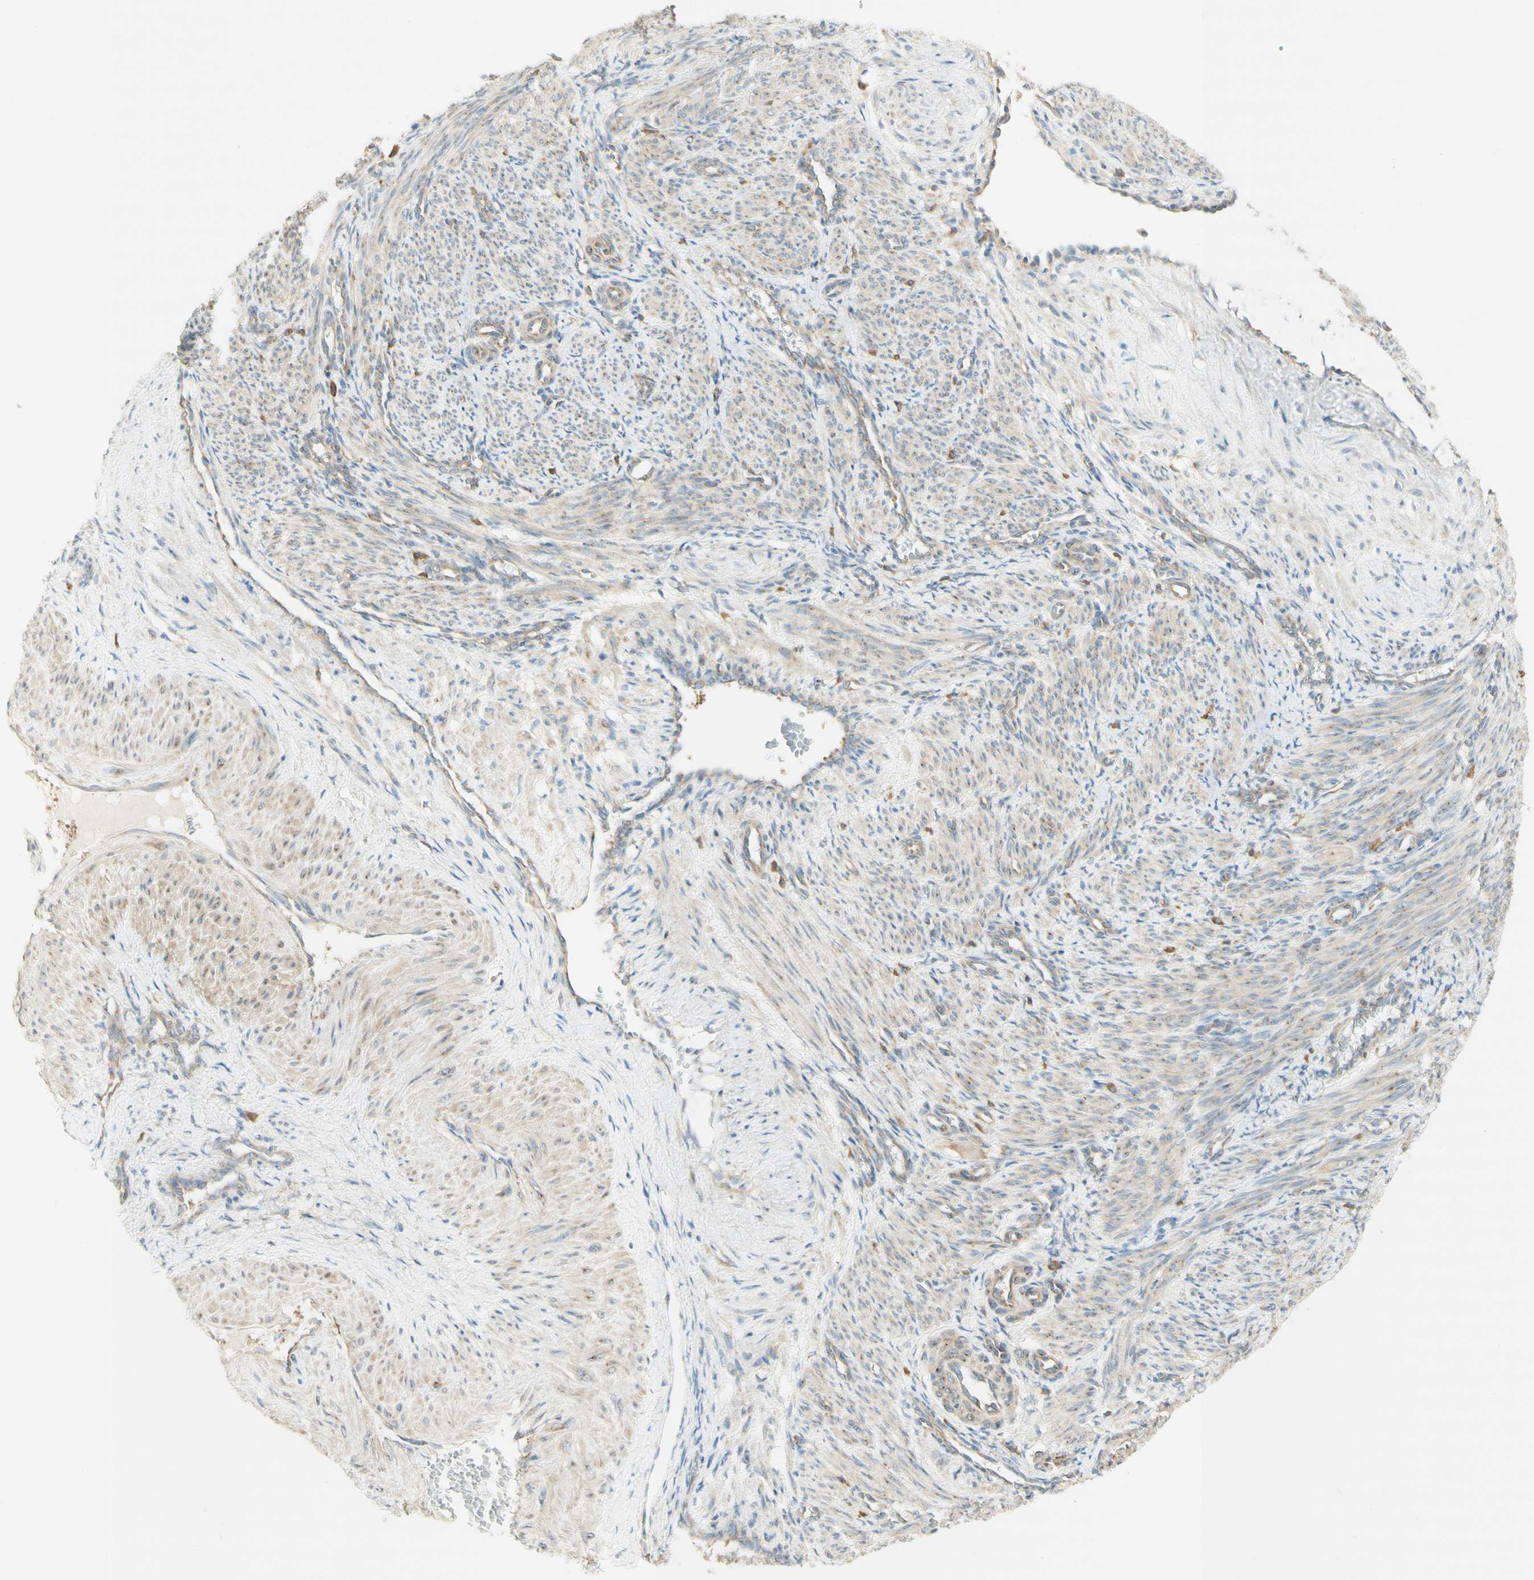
{"staining": {"intensity": "weak", "quantity": "25%-75%", "location": "cytoplasmic/membranous"}, "tissue": "smooth muscle", "cell_type": "Smooth muscle cells", "image_type": "normal", "snomed": [{"axis": "morphology", "description": "Normal tissue, NOS"}, {"axis": "topography", "description": "Endometrium"}], "caption": "Human smooth muscle stained for a protein (brown) reveals weak cytoplasmic/membranous positive staining in about 25%-75% of smooth muscle cells.", "gene": "DYNC1H1", "patient": {"sex": "female", "age": 33}}